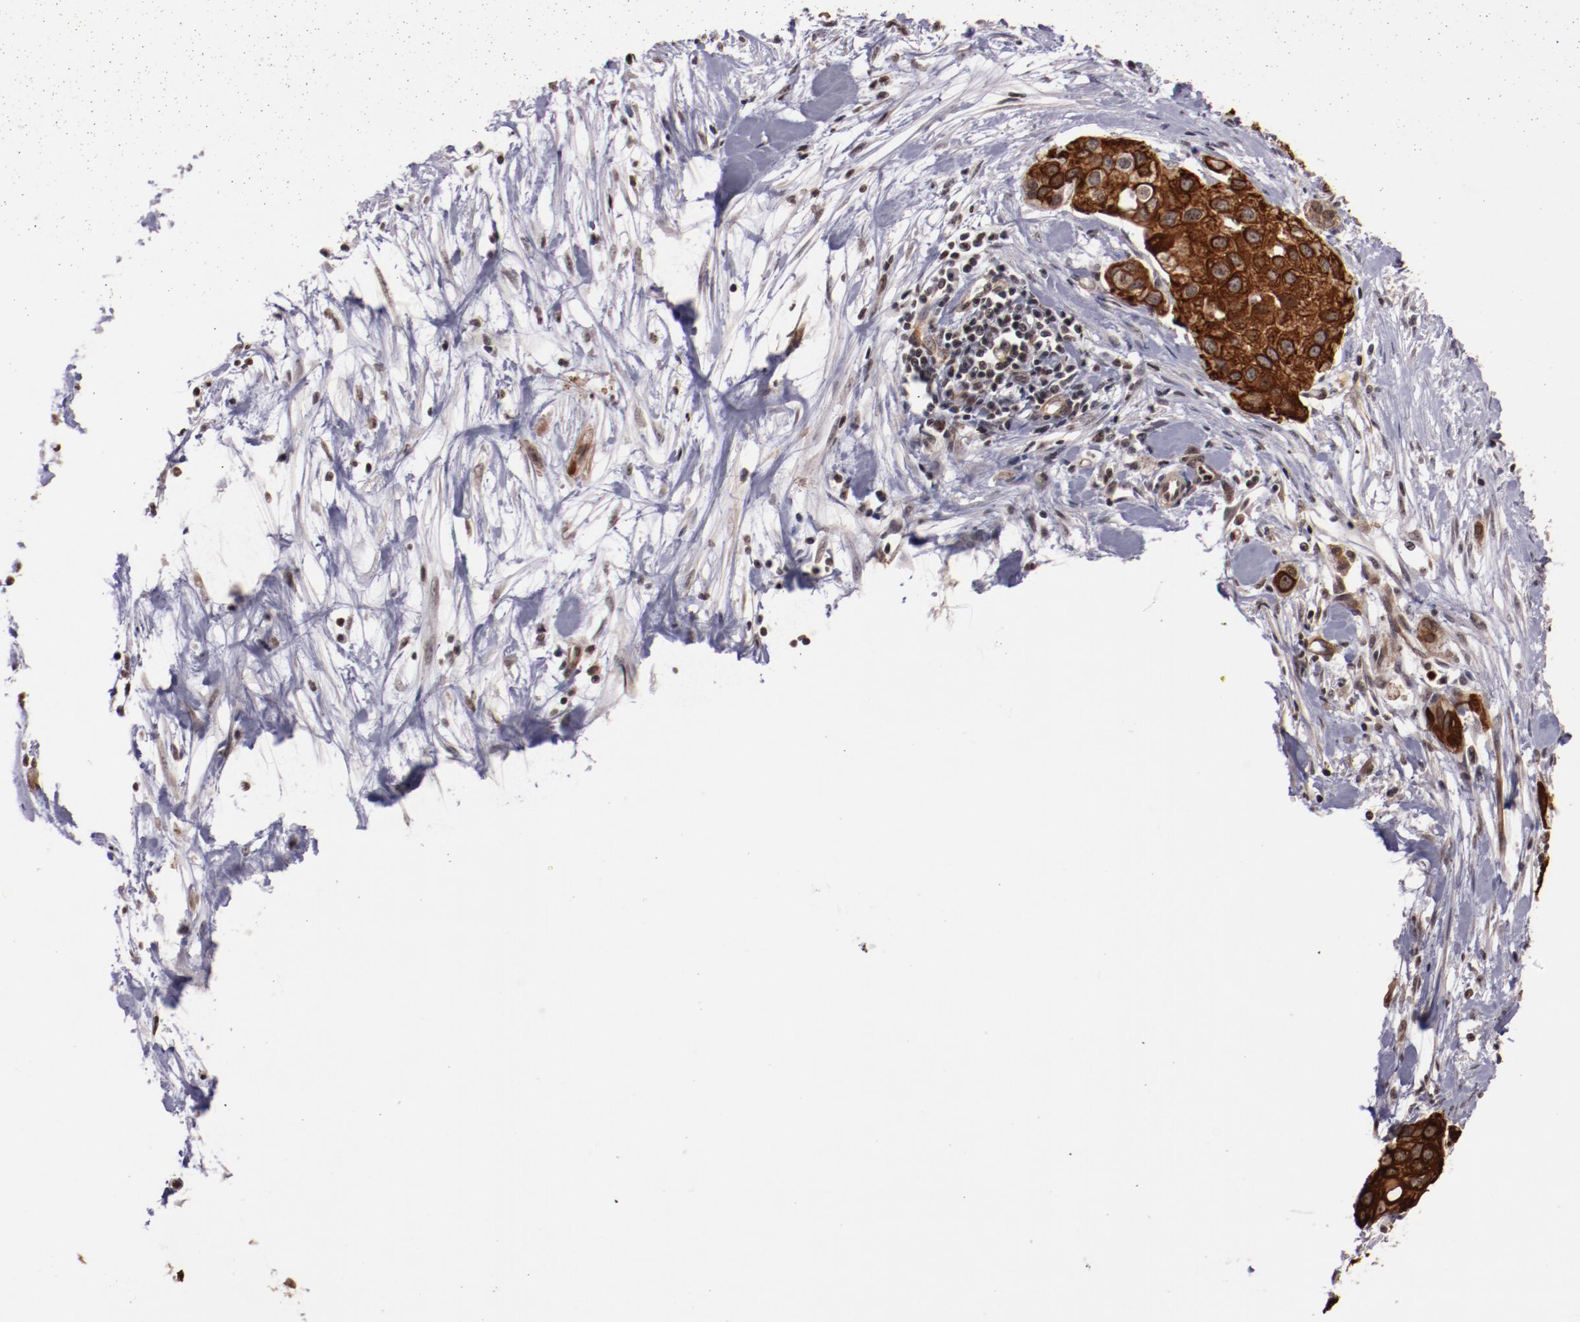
{"staining": {"intensity": "moderate", "quantity": ">75%", "location": "cytoplasmic/membranous"}, "tissue": "pancreatic cancer", "cell_type": "Tumor cells", "image_type": "cancer", "snomed": [{"axis": "morphology", "description": "Adenocarcinoma, NOS"}, {"axis": "topography", "description": "Pancreas"}], "caption": "Protein expression analysis of human adenocarcinoma (pancreatic) reveals moderate cytoplasmic/membranous positivity in about >75% of tumor cells. The protein is shown in brown color, while the nuclei are stained blue.", "gene": "STAG2", "patient": {"sex": "female", "age": 60}}